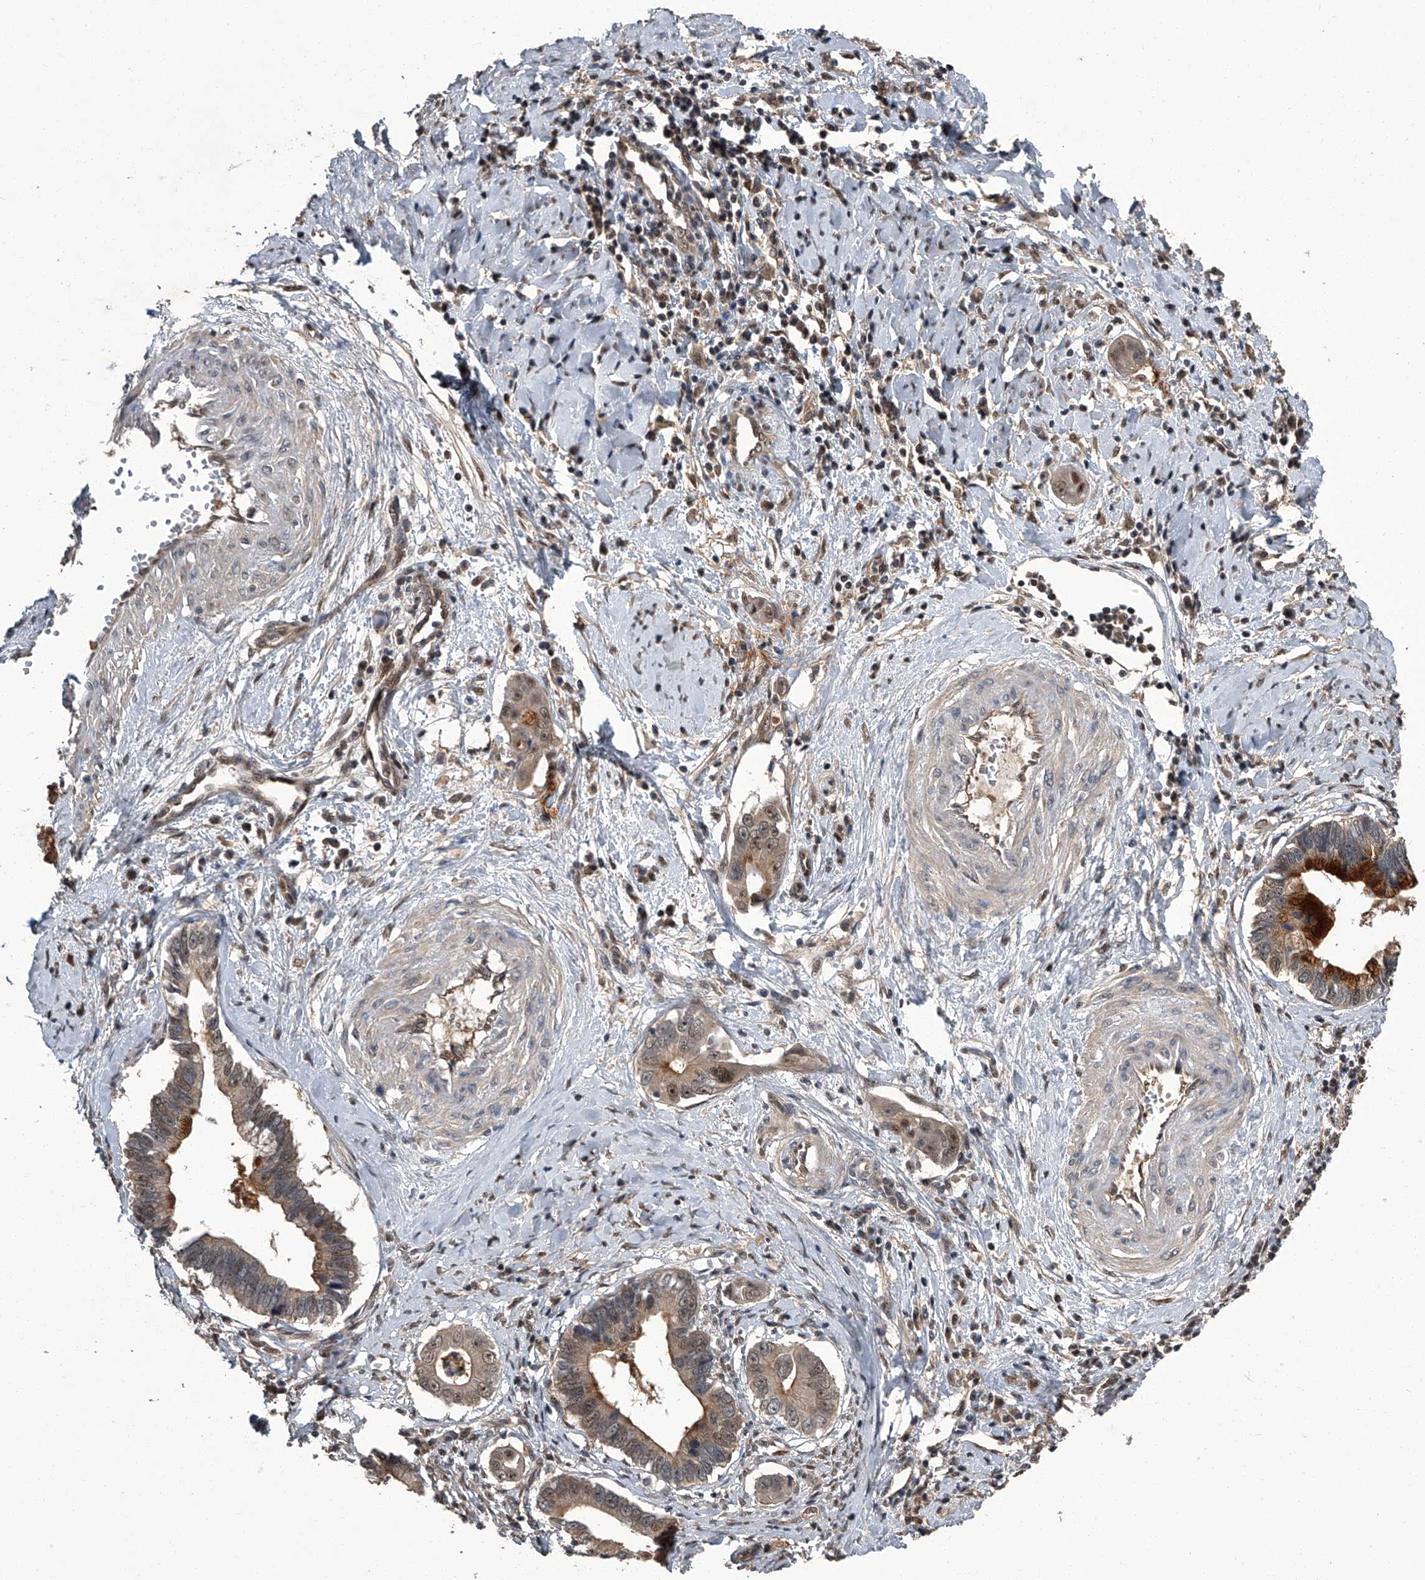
{"staining": {"intensity": "strong", "quantity": "<25%", "location": "cytoplasmic/membranous,nuclear"}, "tissue": "cervical cancer", "cell_type": "Tumor cells", "image_type": "cancer", "snomed": [{"axis": "morphology", "description": "Adenocarcinoma, NOS"}, {"axis": "topography", "description": "Cervix"}], "caption": "About <25% of tumor cells in cervical adenocarcinoma exhibit strong cytoplasmic/membranous and nuclear protein positivity as visualized by brown immunohistochemical staining.", "gene": "SLC12A8", "patient": {"sex": "female", "age": 44}}